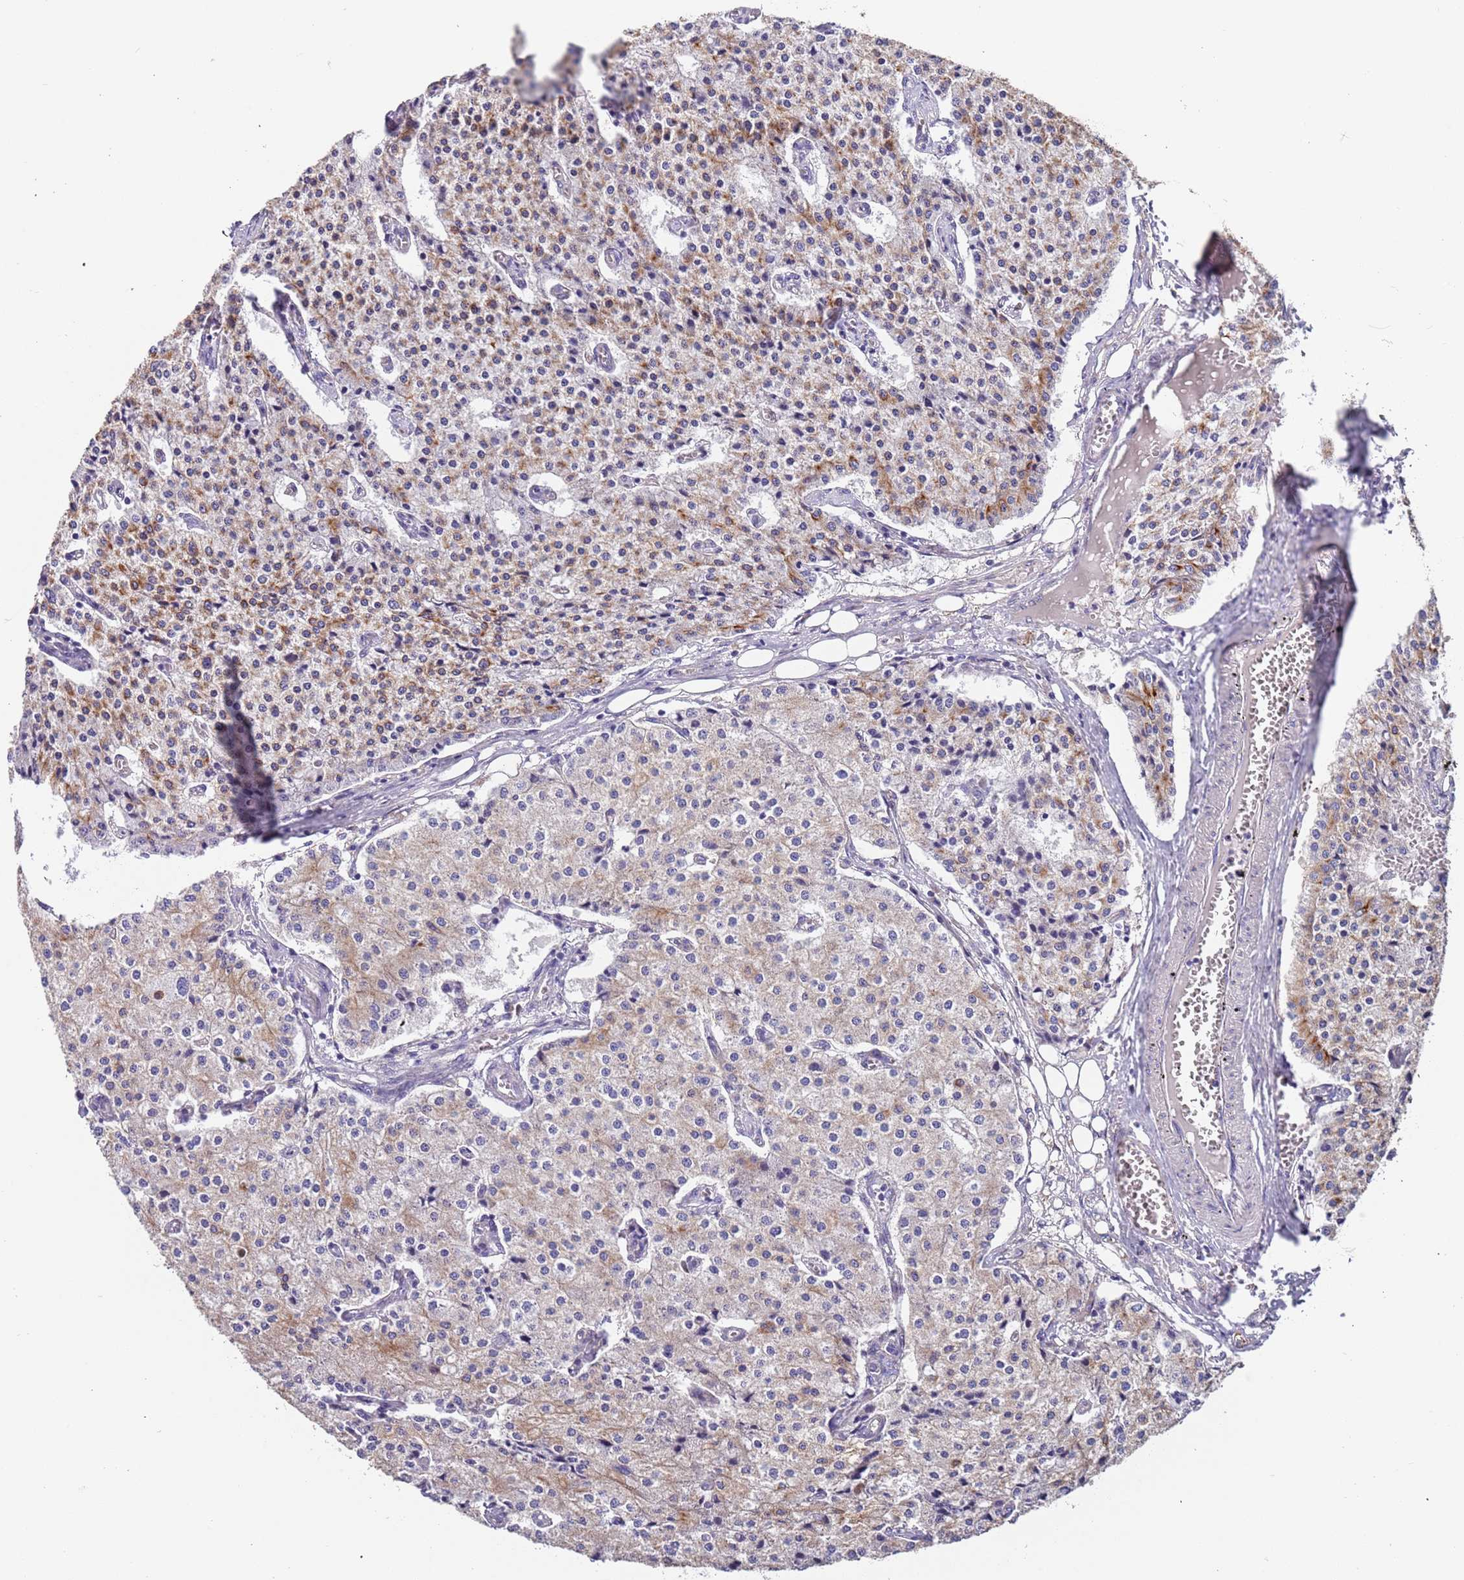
{"staining": {"intensity": "weak", "quantity": "<25%", "location": "cytoplasmic/membranous"}, "tissue": "carcinoid", "cell_type": "Tumor cells", "image_type": "cancer", "snomed": [{"axis": "morphology", "description": "Carcinoid, malignant, NOS"}, {"axis": "topography", "description": "Colon"}], "caption": "Tumor cells are negative for brown protein staining in carcinoid (malignant).", "gene": "LAMB4", "patient": {"sex": "female", "age": 52}}